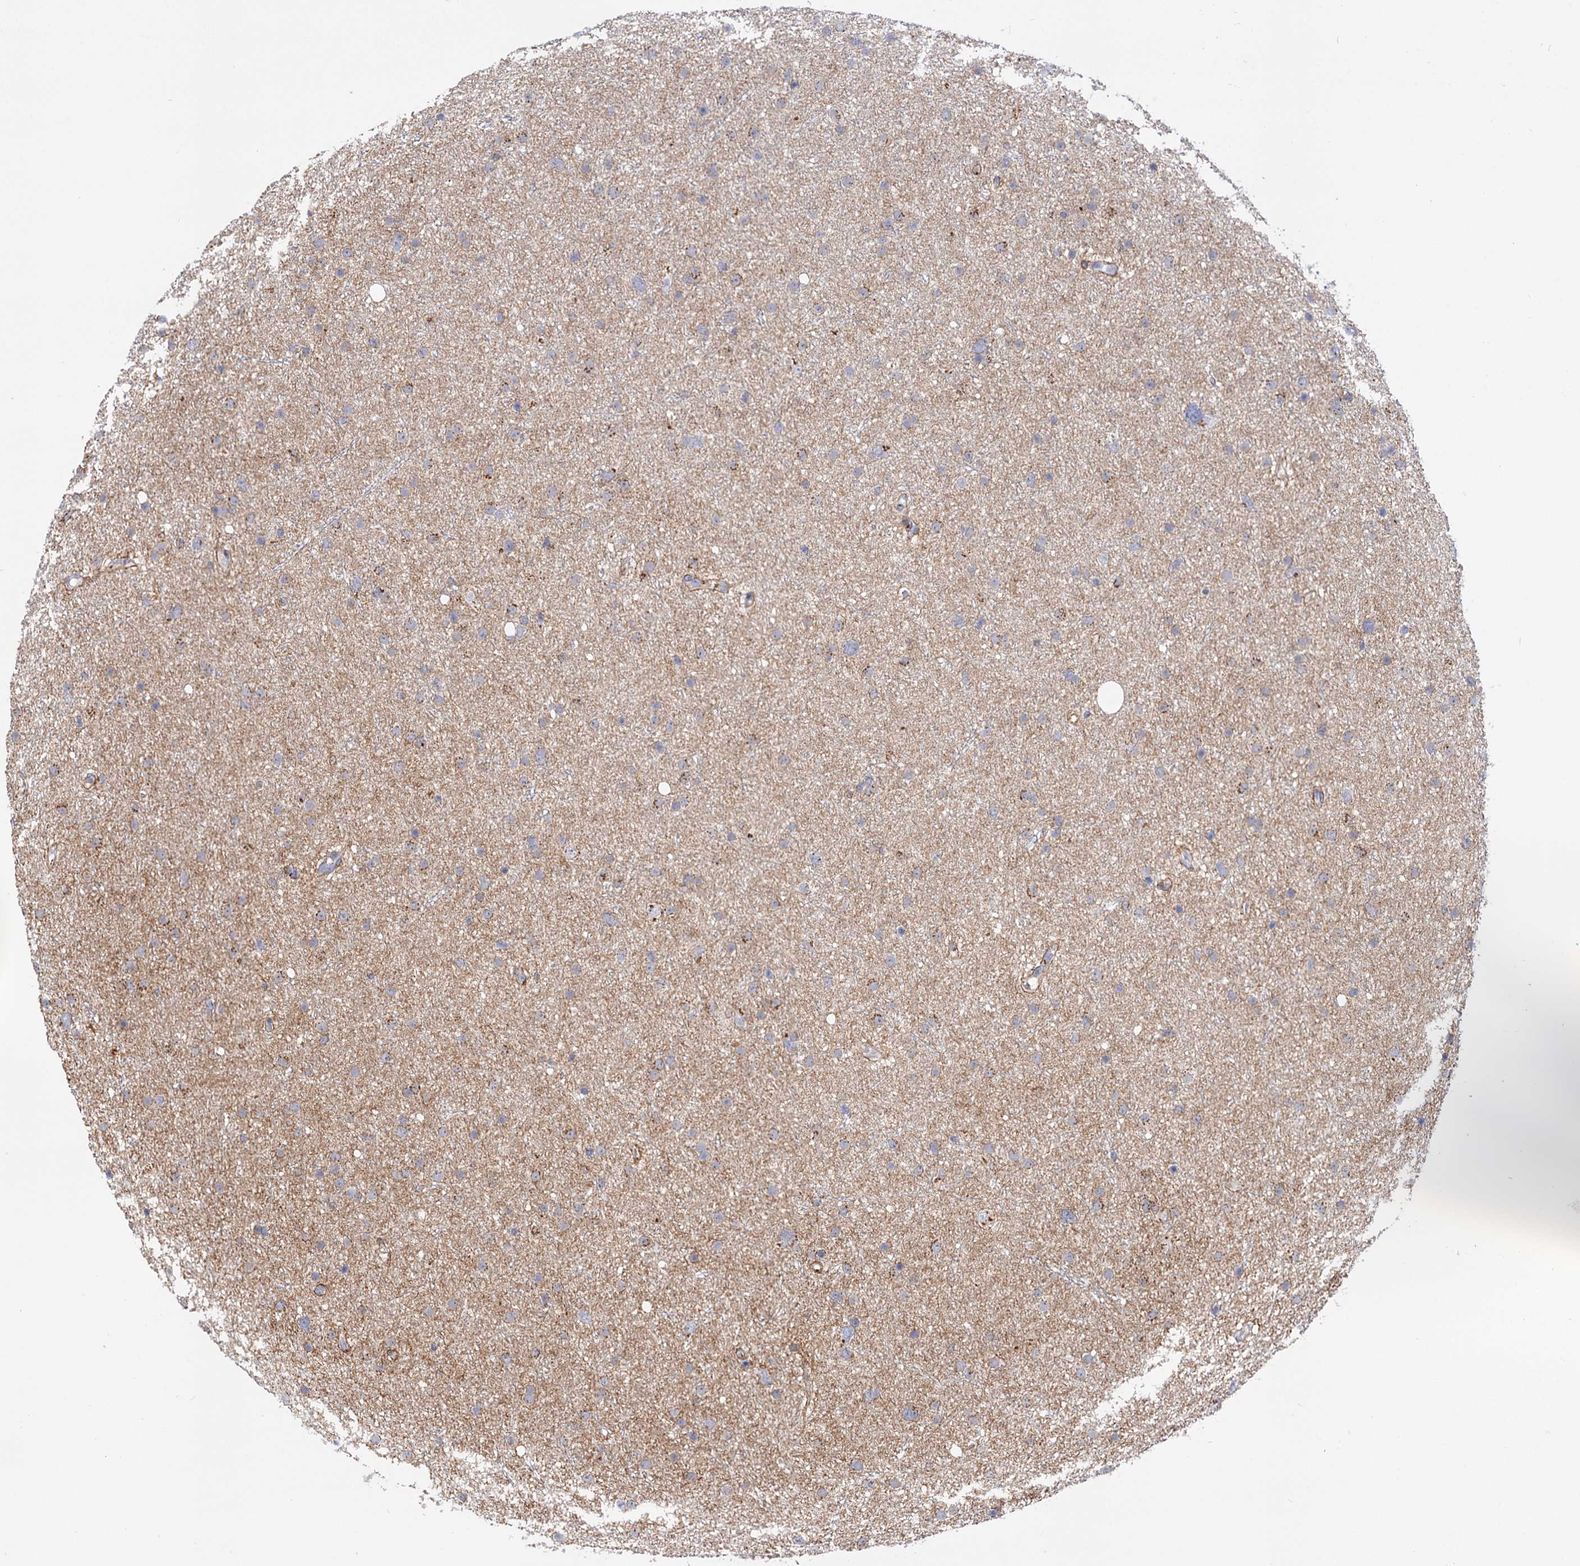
{"staining": {"intensity": "weak", "quantity": "25%-75%", "location": "cytoplasmic/membranous"}, "tissue": "glioma", "cell_type": "Tumor cells", "image_type": "cancer", "snomed": [{"axis": "morphology", "description": "Glioma, malignant, Low grade"}, {"axis": "topography", "description": "Cerebral cortex"}], "caption": "DAB (3,3'-diaminobenzidine) immunohistochemical staining of low-grade glioma (malignant) shows weak cytoplasmic/membranous protein positivity in about 25%-75% of tumor cells.", "gene": "C11orf96", "patient": {"sex": "female", "age": 39}}